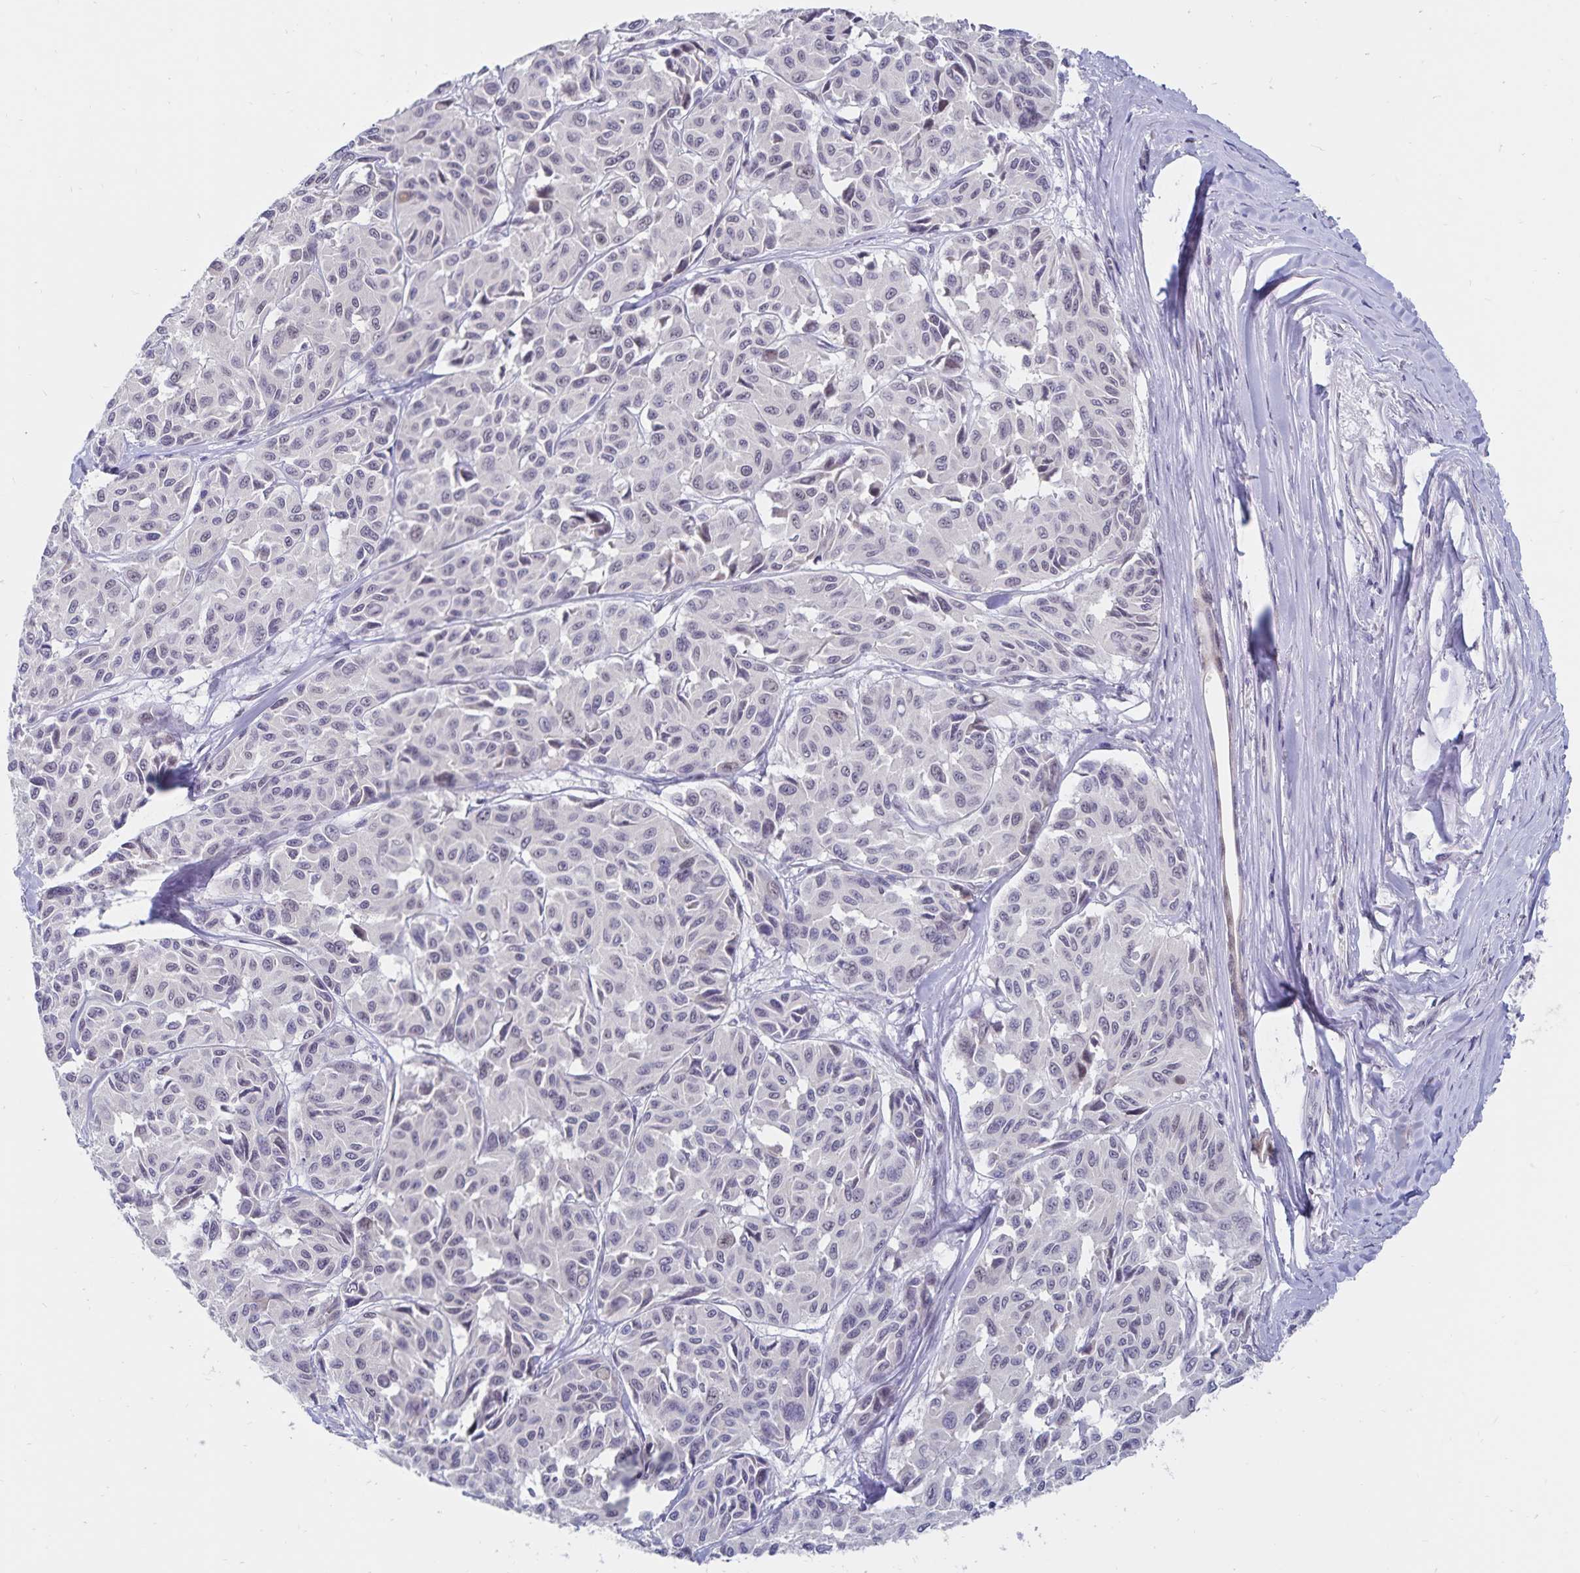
{"staining": {"intensity": "negative", "quantity": "none", "location": "none"}, "tissue": "melanoma", "cell_type": "Tumor cells", "image_type": "cancer", "snomed": [{"axis": "morphology", "description": "Malignant melanoma, NOS"}, {"axis": "topography", "description": "Skin"}], "caption": "Immunohistochemistry of human melanoma shows no staining in tumor cells.", "gene": "ATP2A2", "patient": {"sex": "female", "age": 66}}